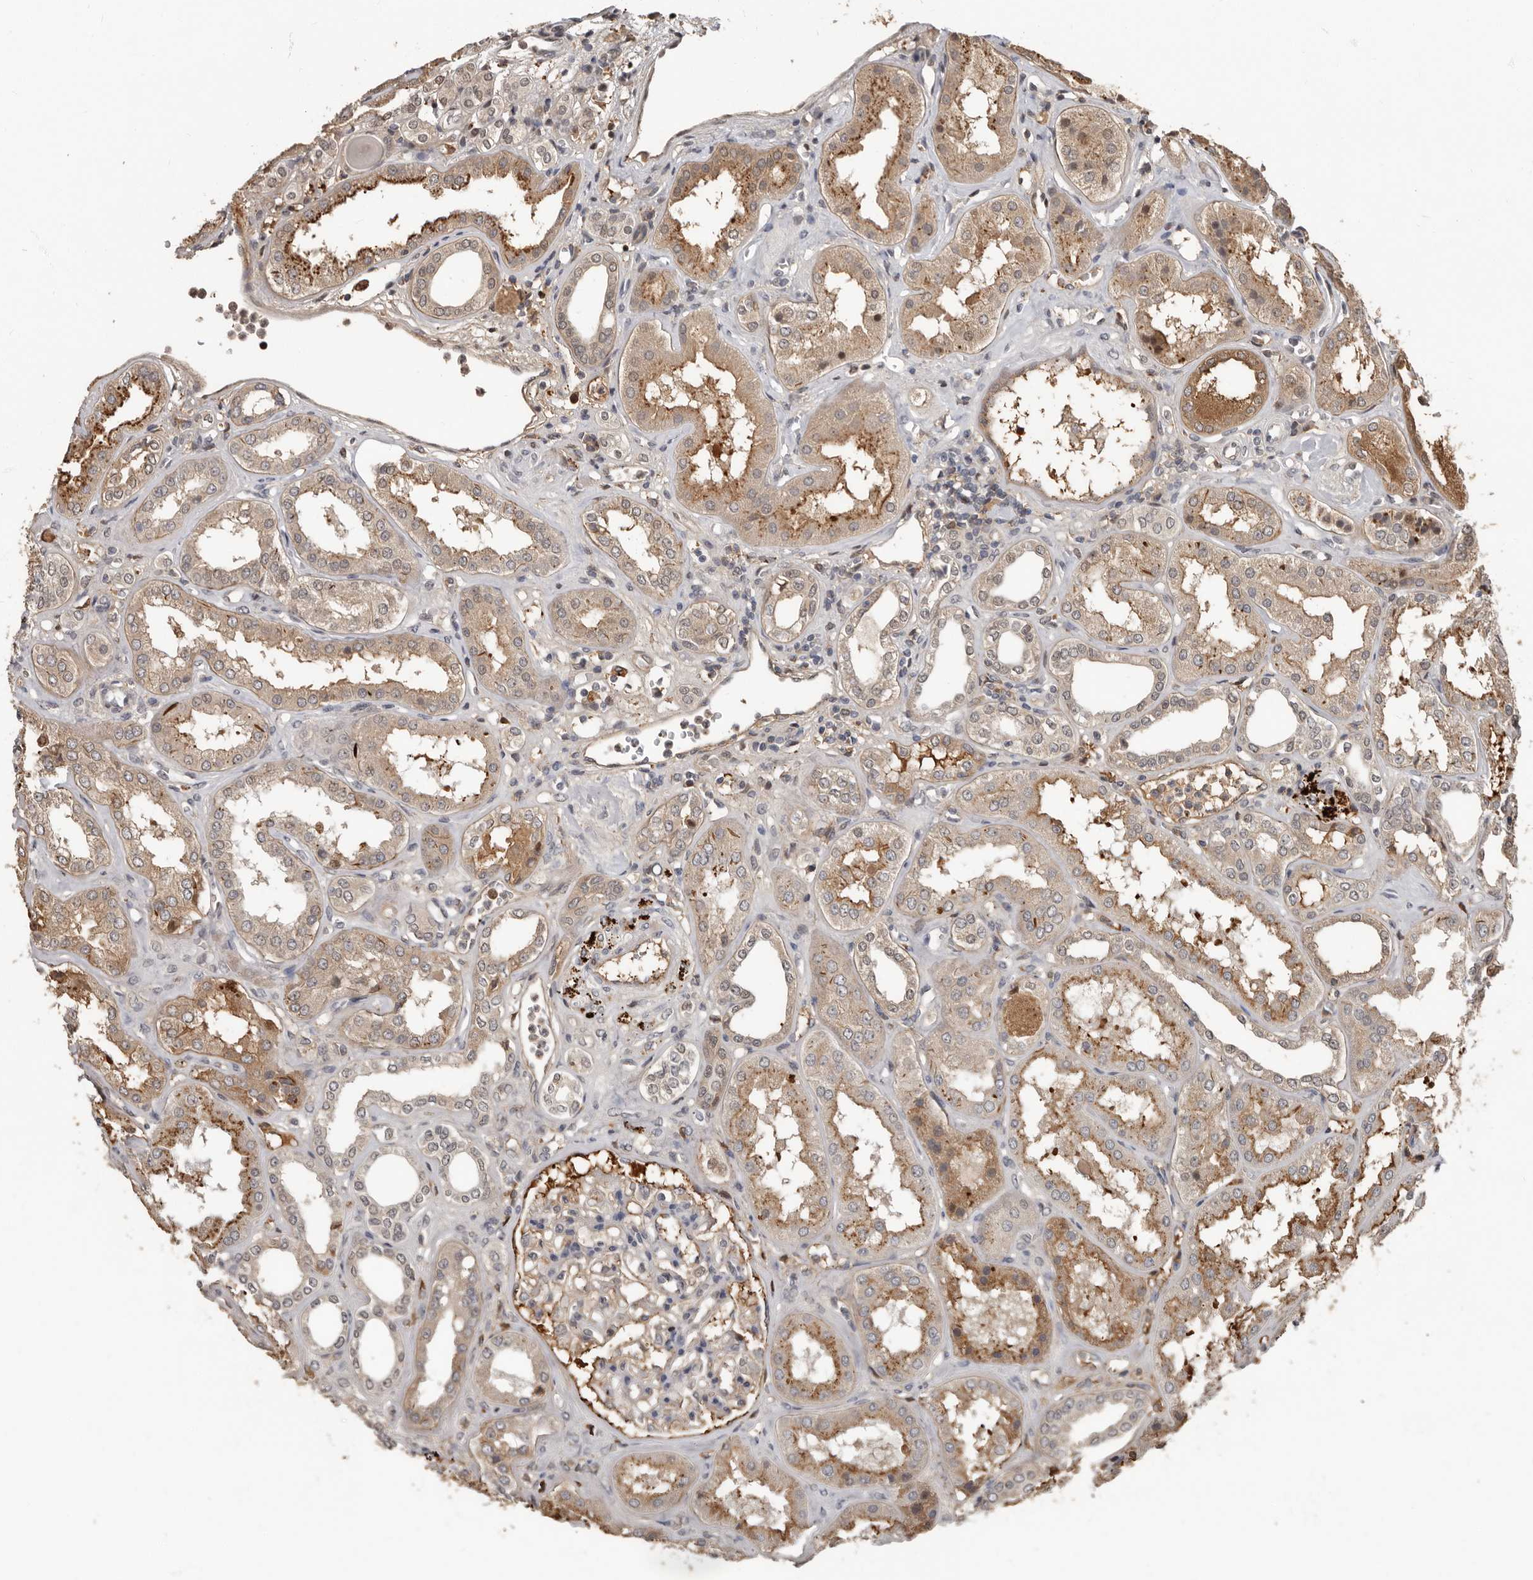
{"staining": {"intensity": "weak", "quantity": "<25%", "location": "cytoplasmic/membranous"}, "tissue": "kidney", "cell_type": "Cells in glomeruli", "image_type": "normal", "snomed": [{"axis": "morphology", "description": "Normal tissue, NOS"}, {"axis": "topography", "description": "Kidney"}], "caption": "Kidney stained for a protein using immunohistochemistry exhibits no positivity cells in glomeruli.", "gene": "LRGUK", "patient": {"sex": "female", "age": 56}}